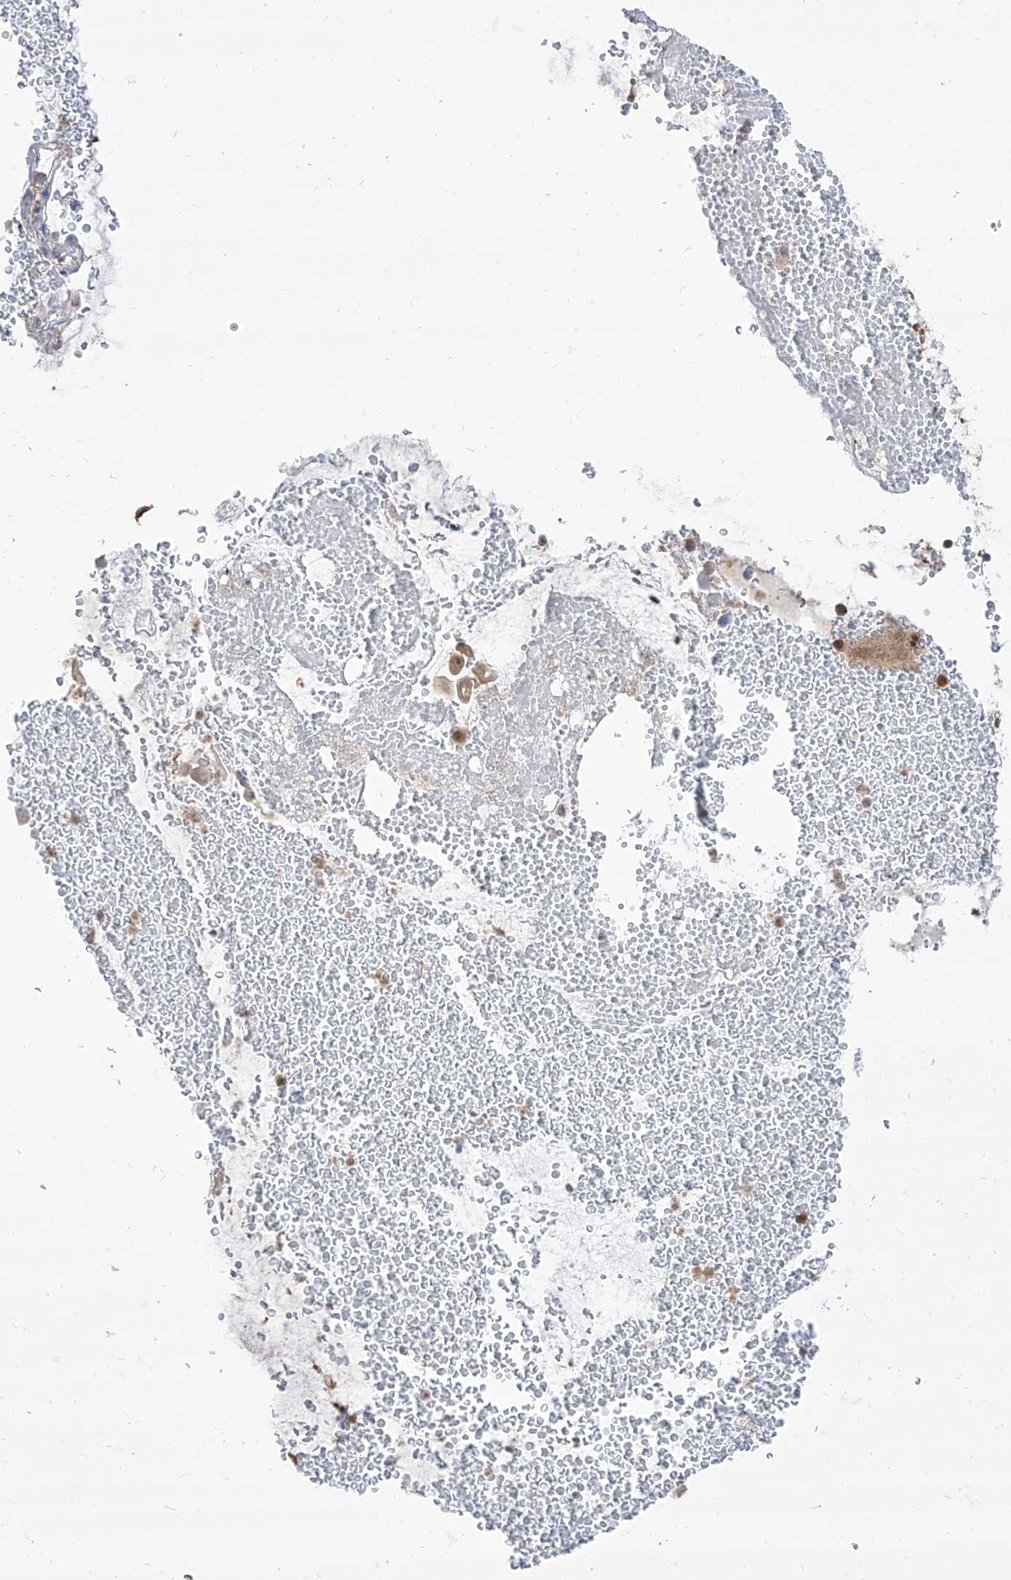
{"staining": {"intensity": "moderate", "quantity": ">75%", "location": "cytoplasmic/membranous,nuclear"}, "tissue": "bronchus", "cell_type": "Respiratory epithelial cells", "image_type": "normal", "snomed": [{"axis": "morphology", "description": "Normal tissue, NOS"}, {"axis": "morphology", "description": "Squamous cell carcinoma, NOS"}, {"axis": "topography", "description": "Lymph node"}, {"axis": "topography", "description": "Bronchus"}, {"axis": "topography", "description": "Lung"}], "caption": "Respiratory epithelial cells display medium levels of moderate cytoplasmic/membranous,nuclear expression in approximately >75% of cells in normal bronchus. The protein is shown in brown color, while the nuclei are stained blue.", "gene": "BROX", "patient": {"sex": "male", "age": 66}}